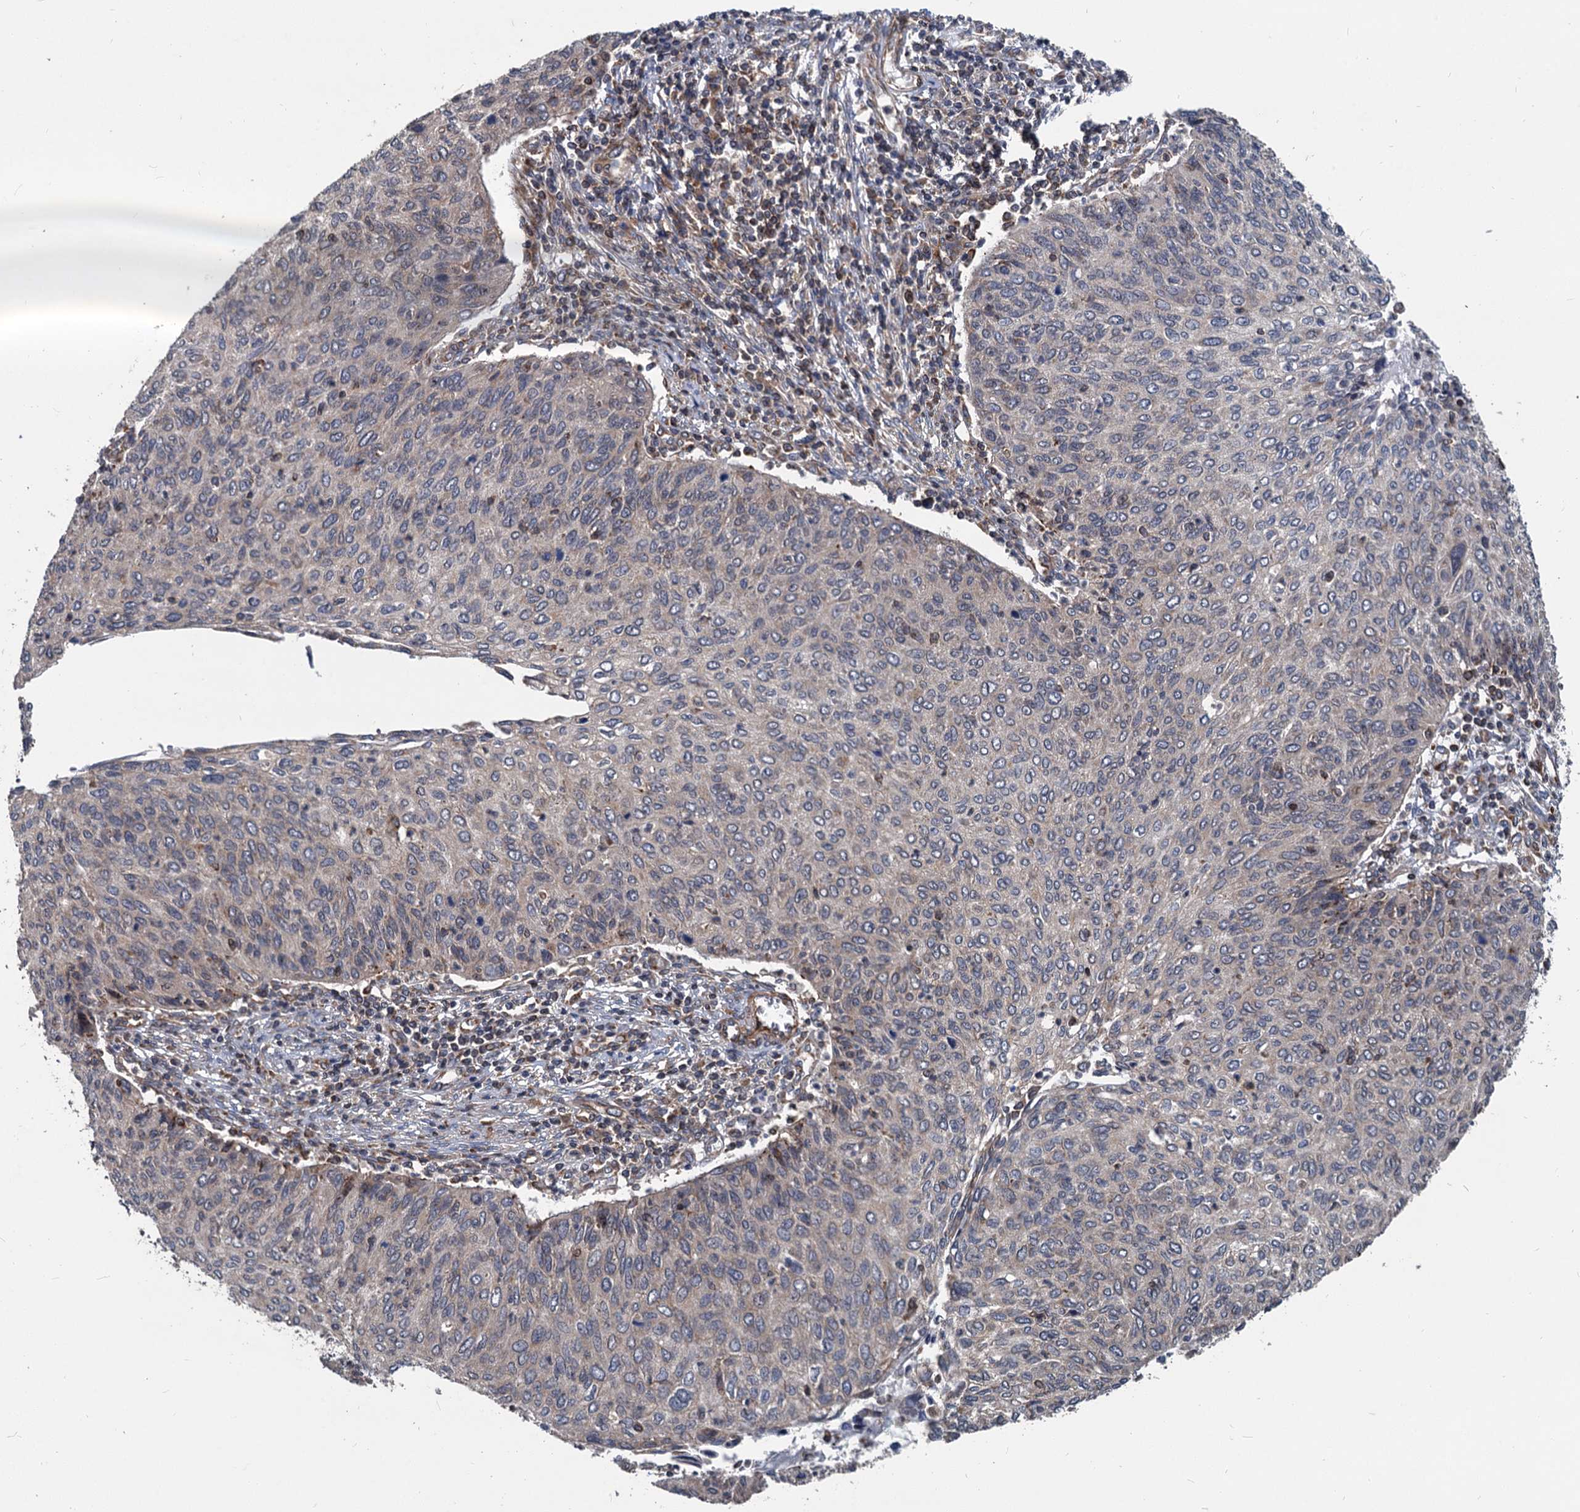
{"staining": {"intensity": "negative", "quantity": "none", "location": "none"}, "tissue": "cervical cancer", "cell_type": "Tumor cells", "image_type": "cancer", "snomed": [{"axis": "morphology", "description": "Squamous cell carcinoma, NOS"}, {"axis": "topography", "description": "Cervix"}], "caption": "Tumor cells are negative for brown protein staining in squamous cell carcinoma (cervical).", "gene": "STIM1", "patient": {"sex": "female", "age": 38}}